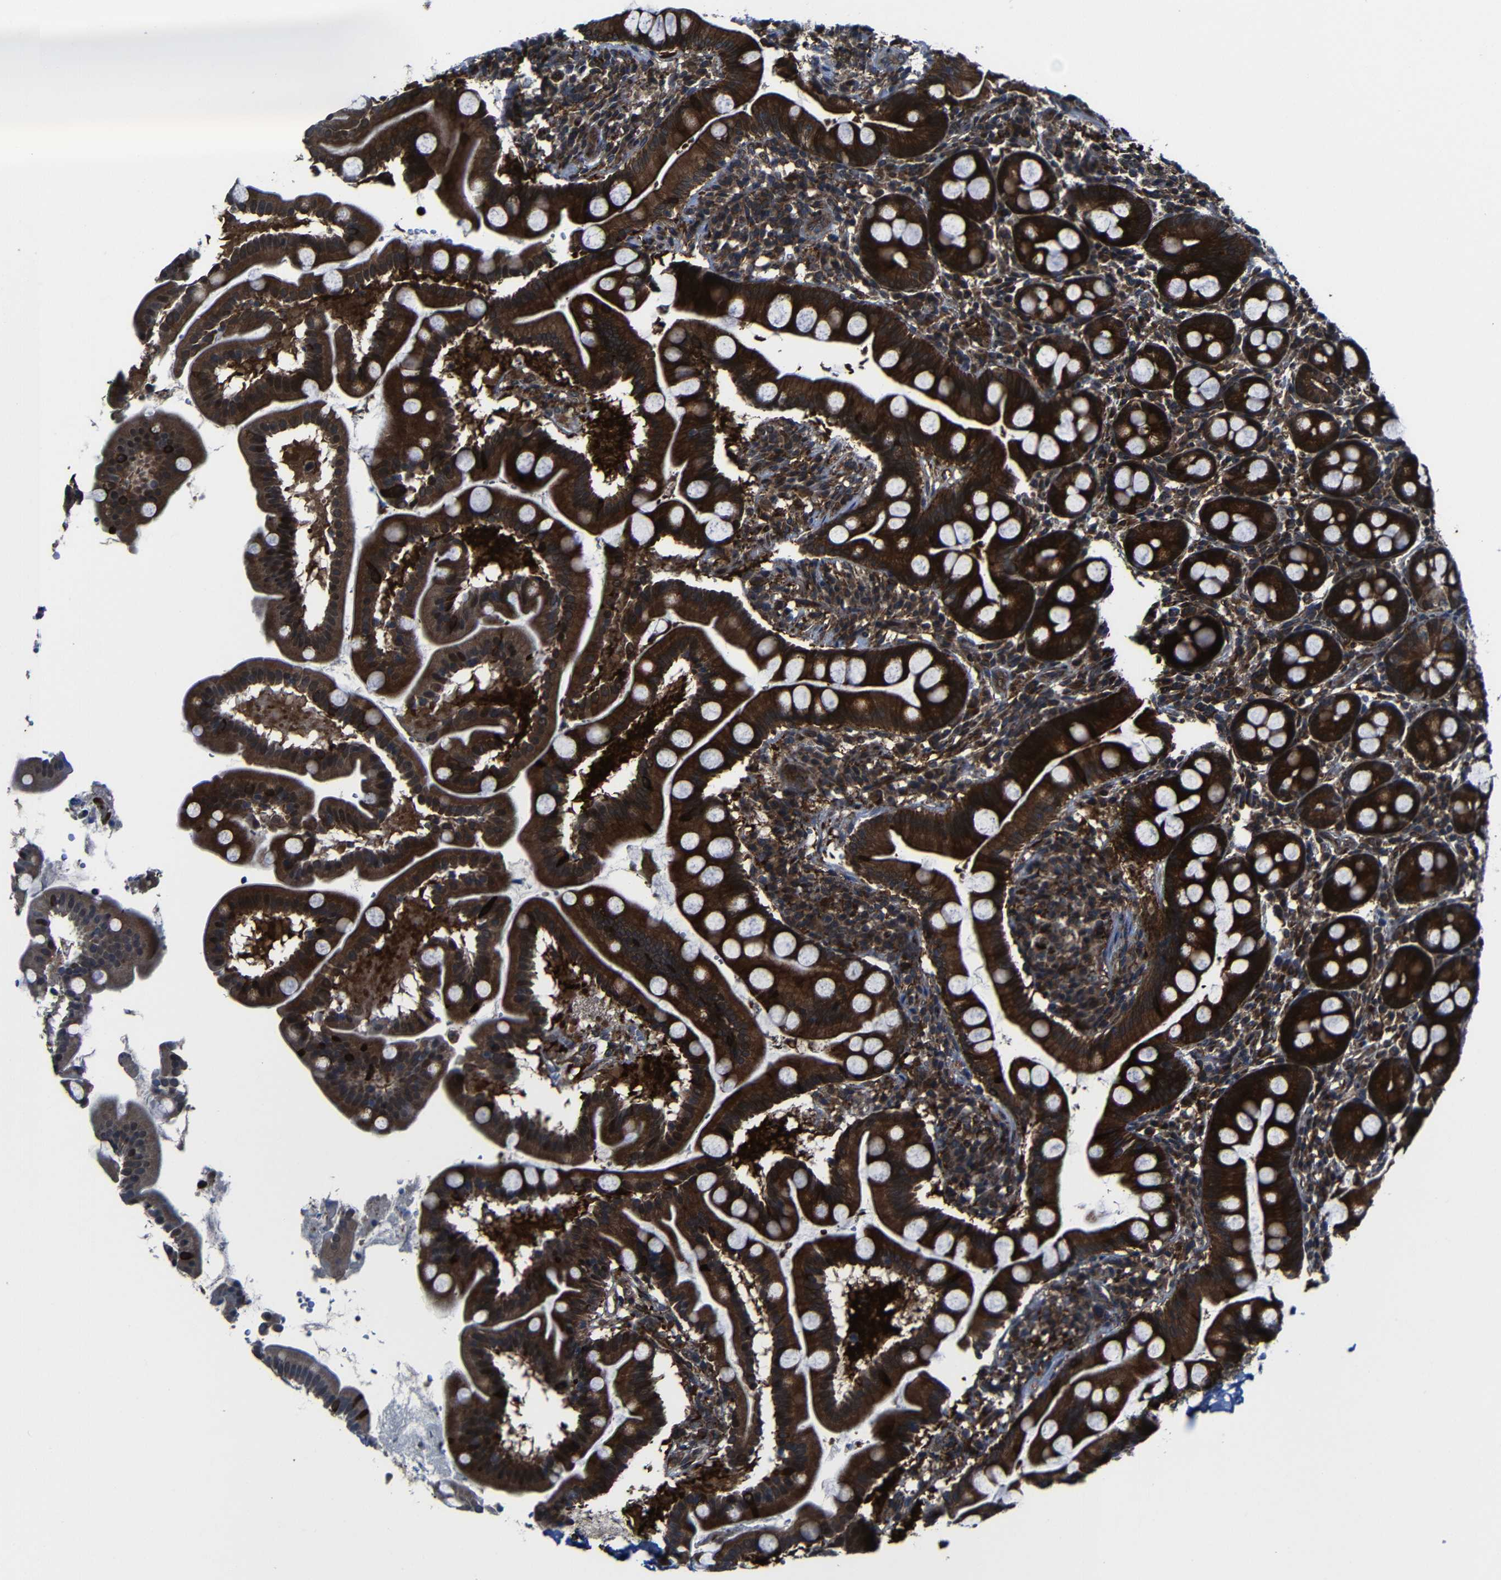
{"staining": {"intensity": "strong", "quantity": ">75%", "location": "cytoplasmic/membranous"}, "tissue": "duodenum", "cell_type": "Glandular cells", "image_type": "normal", "snomed": [{"axis": "morphology", "description": "Normal tissue, NOS"}, {"axis": "topography", "description": "Duodenum"}], "caption": "Immunohistochemical staining of benign human duodenum reveals high levels of strong cytoplasmic/membranous staining in approximately >75% of glandular cells. (DAB IHC, brown staining for protein, blue staining for nuclei).", "gene": "KIAA0513", "patient": {"sex": "male", "age": 50}}